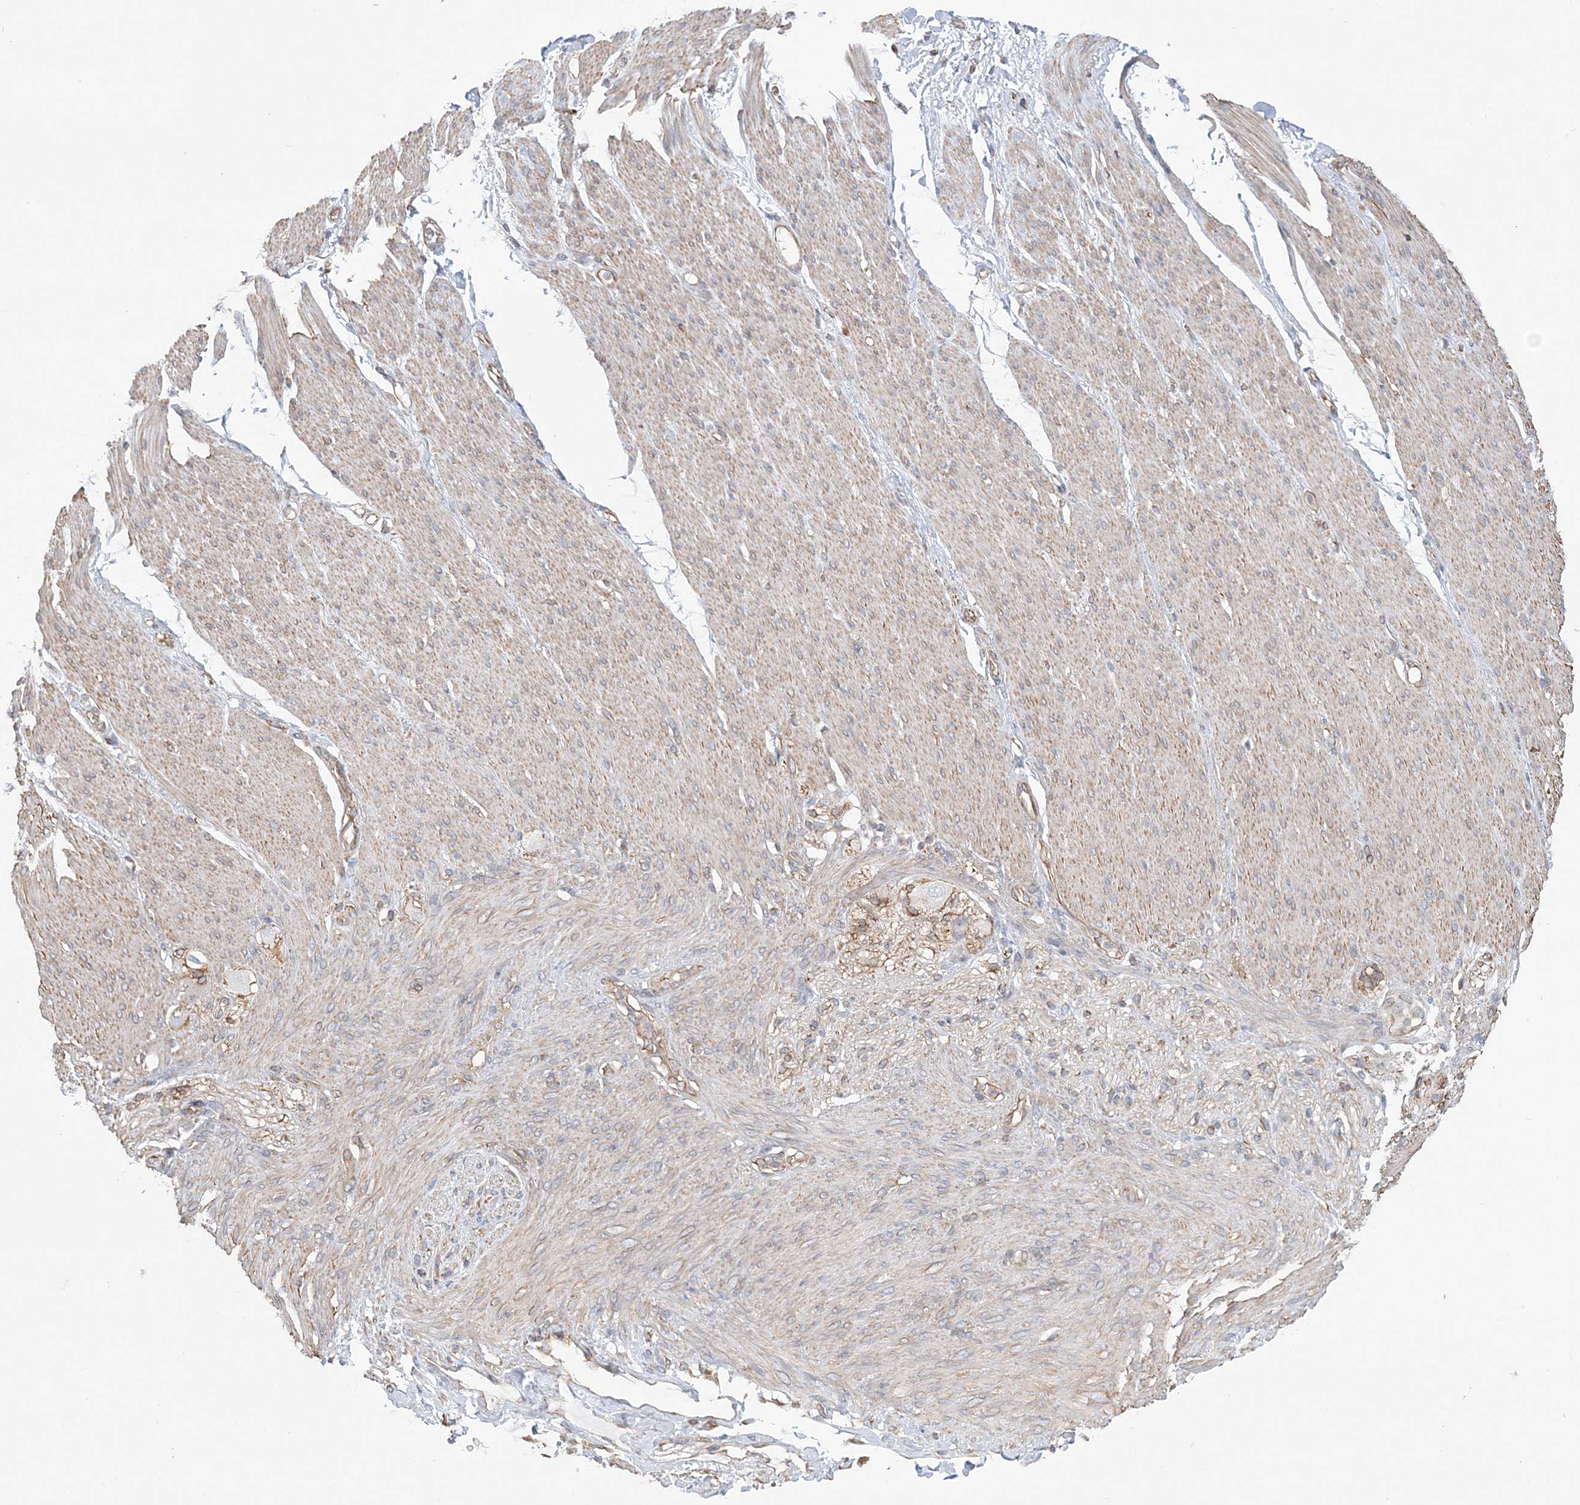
{"staining": {"intensity": "weak", "quantity": "25%-75%", "location": "cytoplasmic/membranous"}, "tissue": "soft tissue", "cell_type": "Chondrocytes", "image_type": "normal", "snomed": [{"axis": "morphology", "description": "Normal tissue, NOS"}, {"axis": "topography", "description": "Colon"}, {"axis": "topography", "description": "Peripheral nerve tissue"}], "caption": "Normal soft tissue demonstrates weak cytoplasmic/membranous positivity in about 25%-75% of chondrocytes, visualized by immunohistochemistry.", "gene": "ZNF821", "patient": {"sex": "female", "age": 61}}